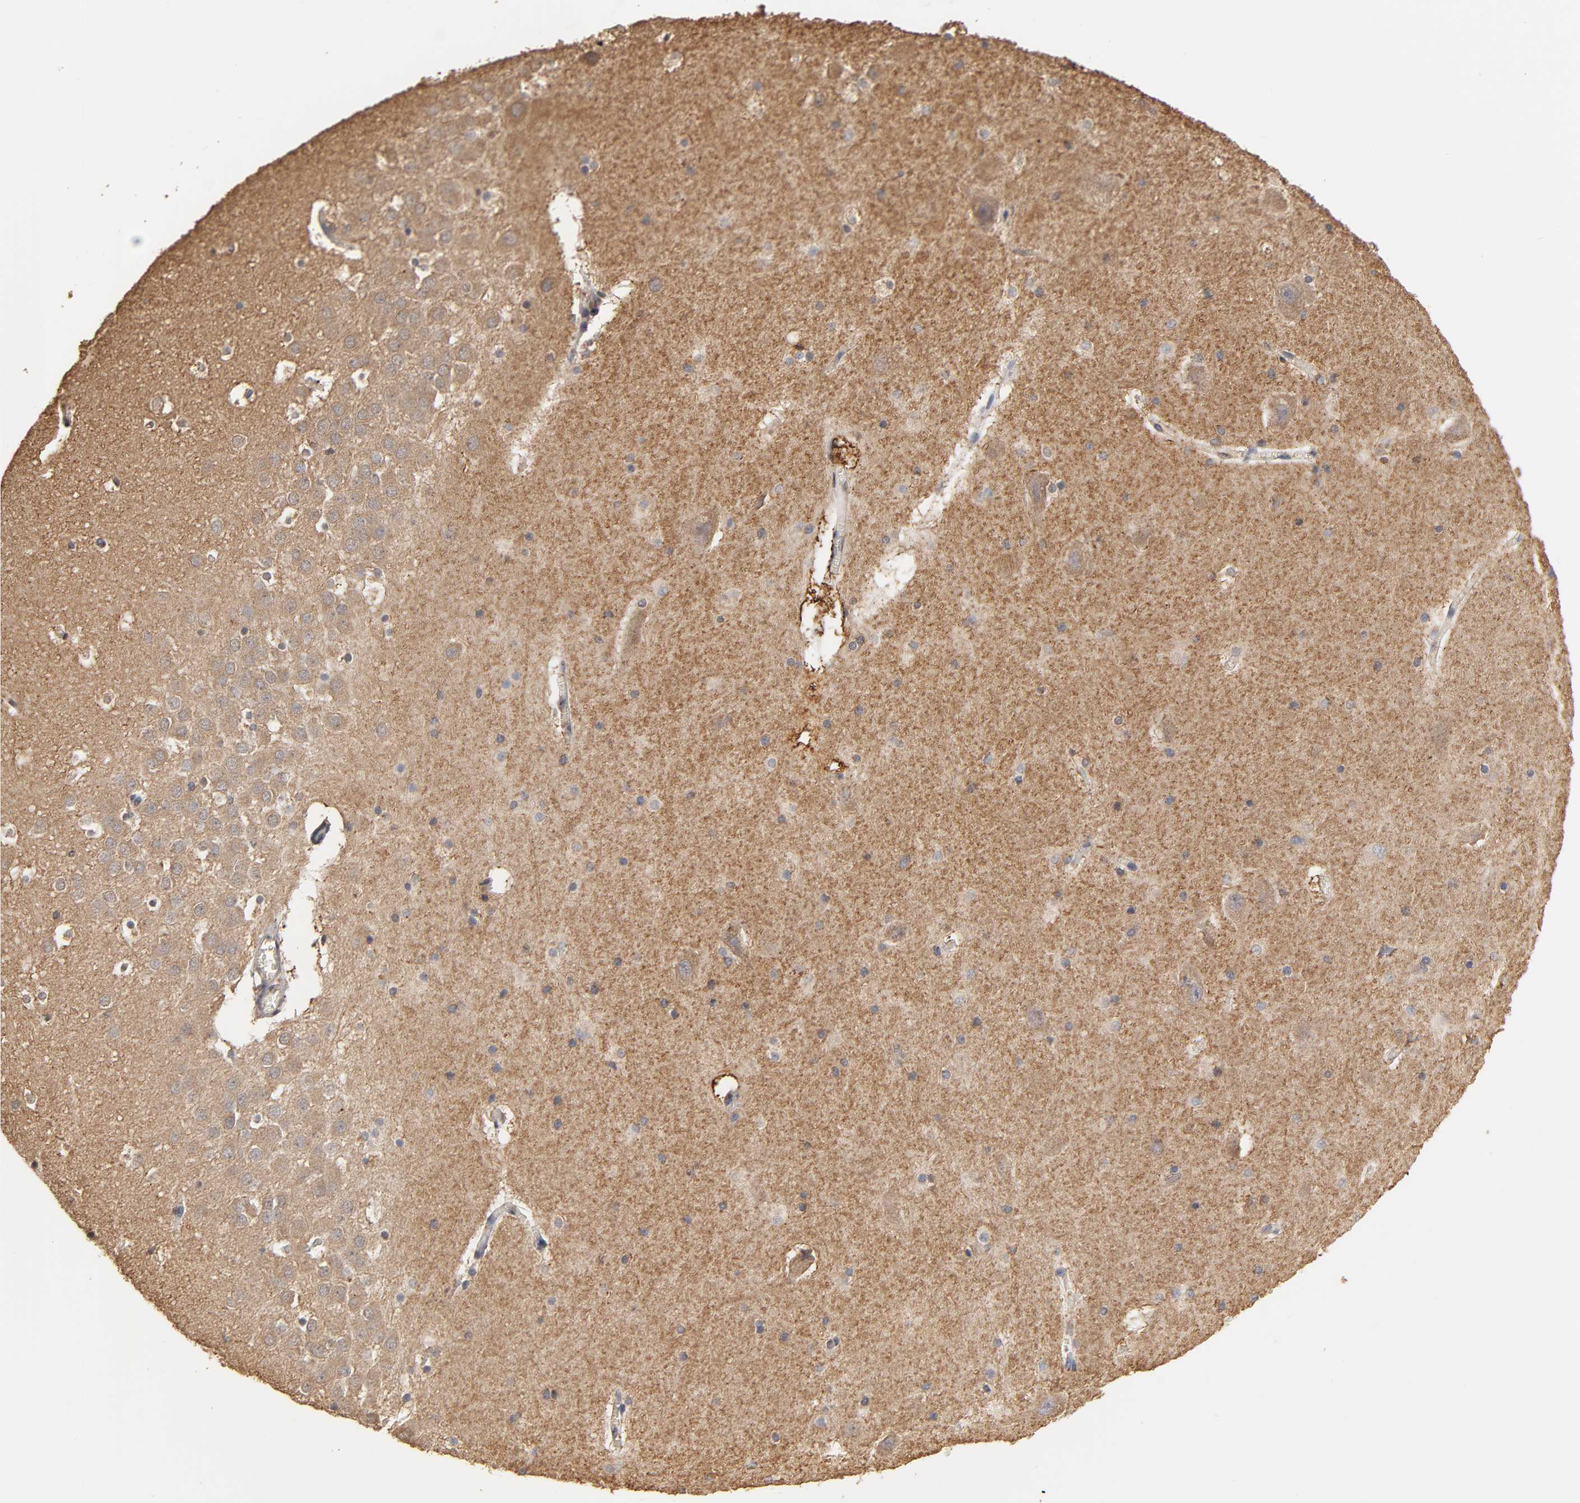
{"staining": {"intensity": "negative", "quantity": "none", "location": "none"}, "tissue": "hippocampus", "cell_type": "Glial cells", "image_type": "normal", "snomed": [{"axis": "morphology", "description": "Normal tissue, NOS"}, {"axis": "topography", "description": "Hippocampus"}], "caption": "Immunohistochemical staining of unremarkable human hippocampus exhibits no significant expression in glial cells.", "gene": "PKN1", "patient": {"sex": "male", "age": 45}}